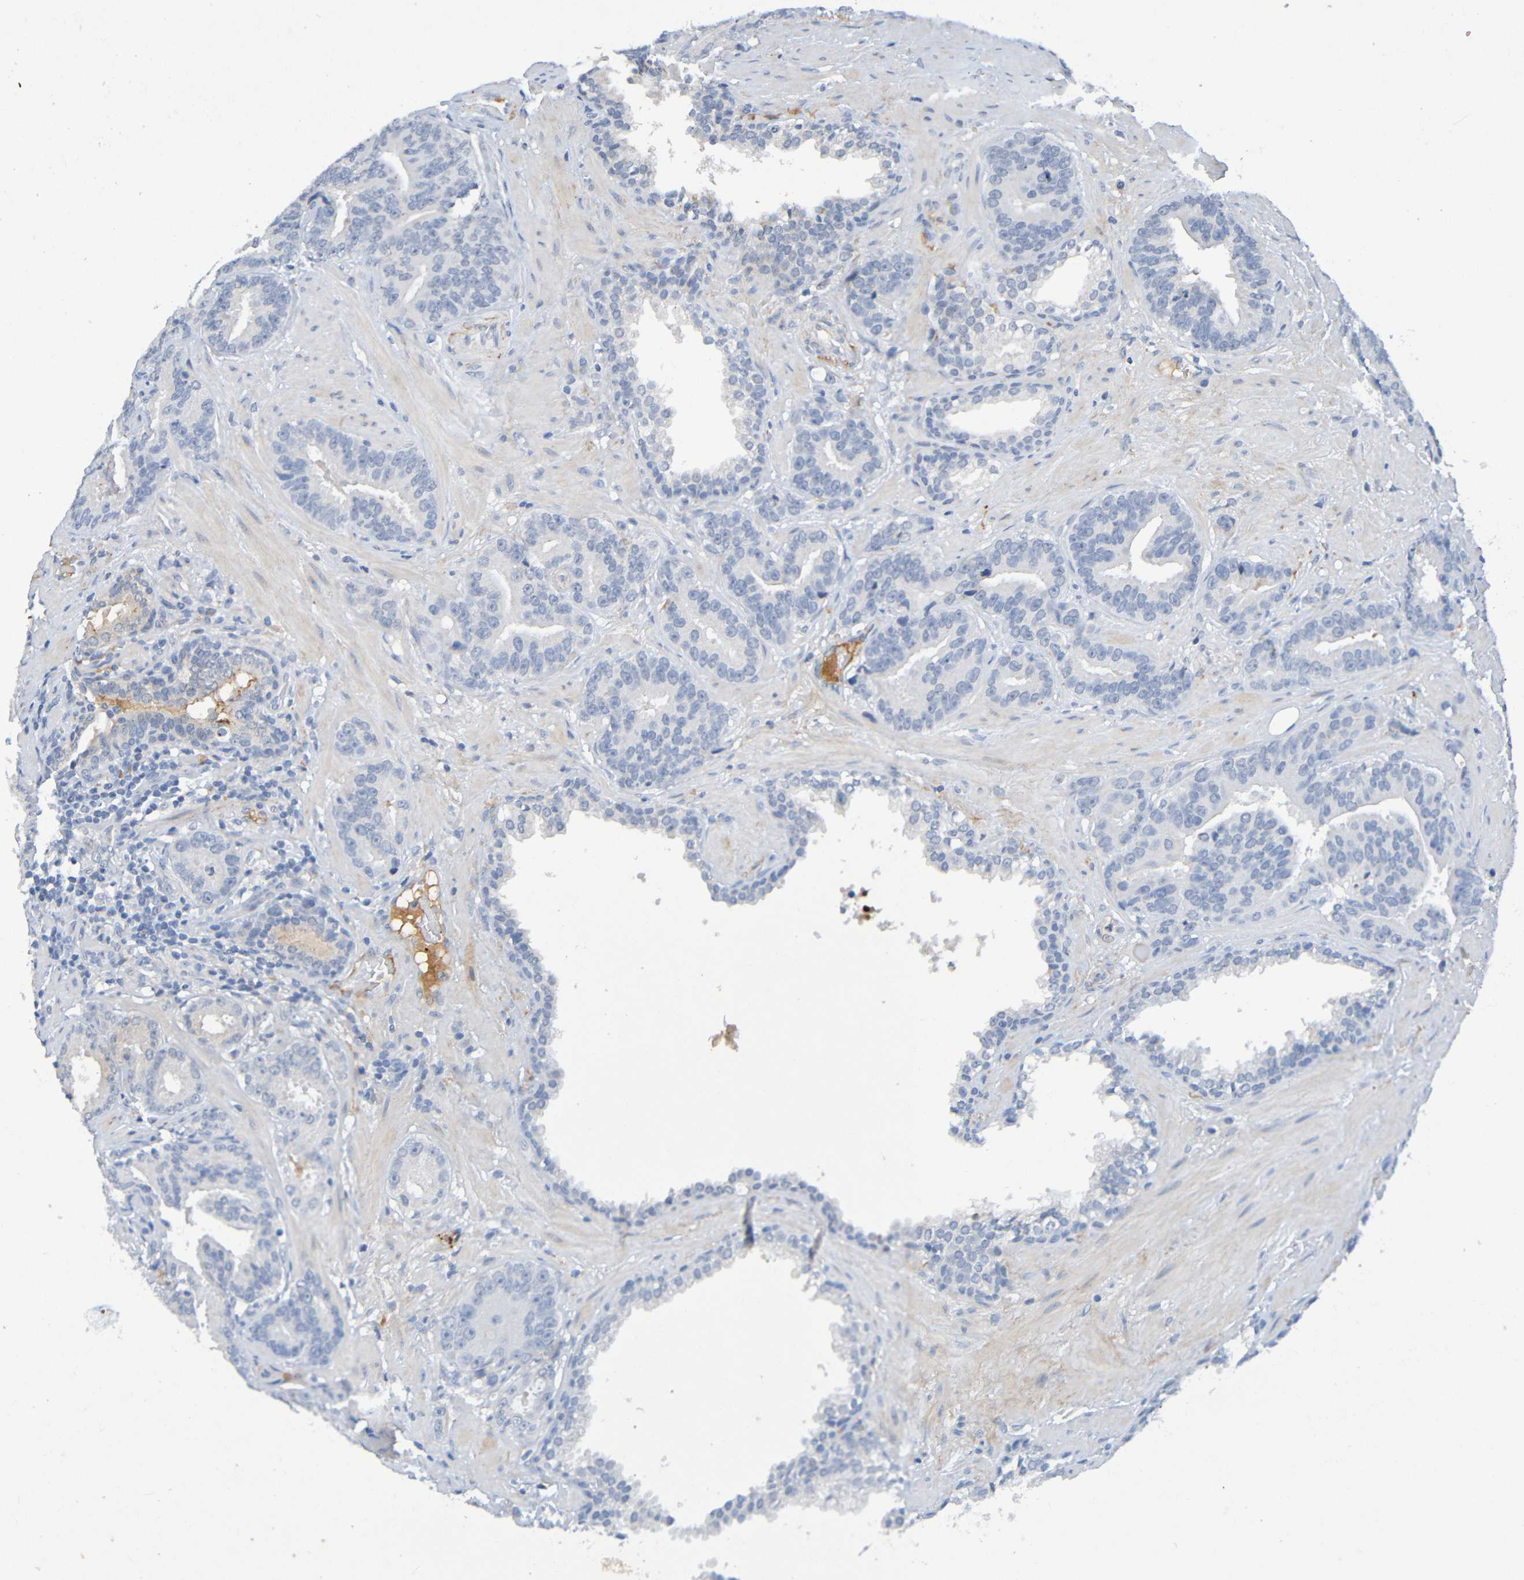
{"staining": {"intensity": "negative", "quantity": "none", "location": "none"}, "tissue": "prostate cancer", "cell_type": "Tumor cells", "image_type": "cancer", "snomed": [{"axis": "morphology", "description": "Adenocarcinoma, Low grade"}, {"axis": "topography", "description": "Prostate"}], "caption": "Immunohistochemistry (IHC) of human prostate cancer demonstrates no positivity in tumor cells. (Immunohistochemistry (IHC), brightfield microscopy, high magnification).", "gene": "IL10", "patient": {"sex": "male", "age": 59}}